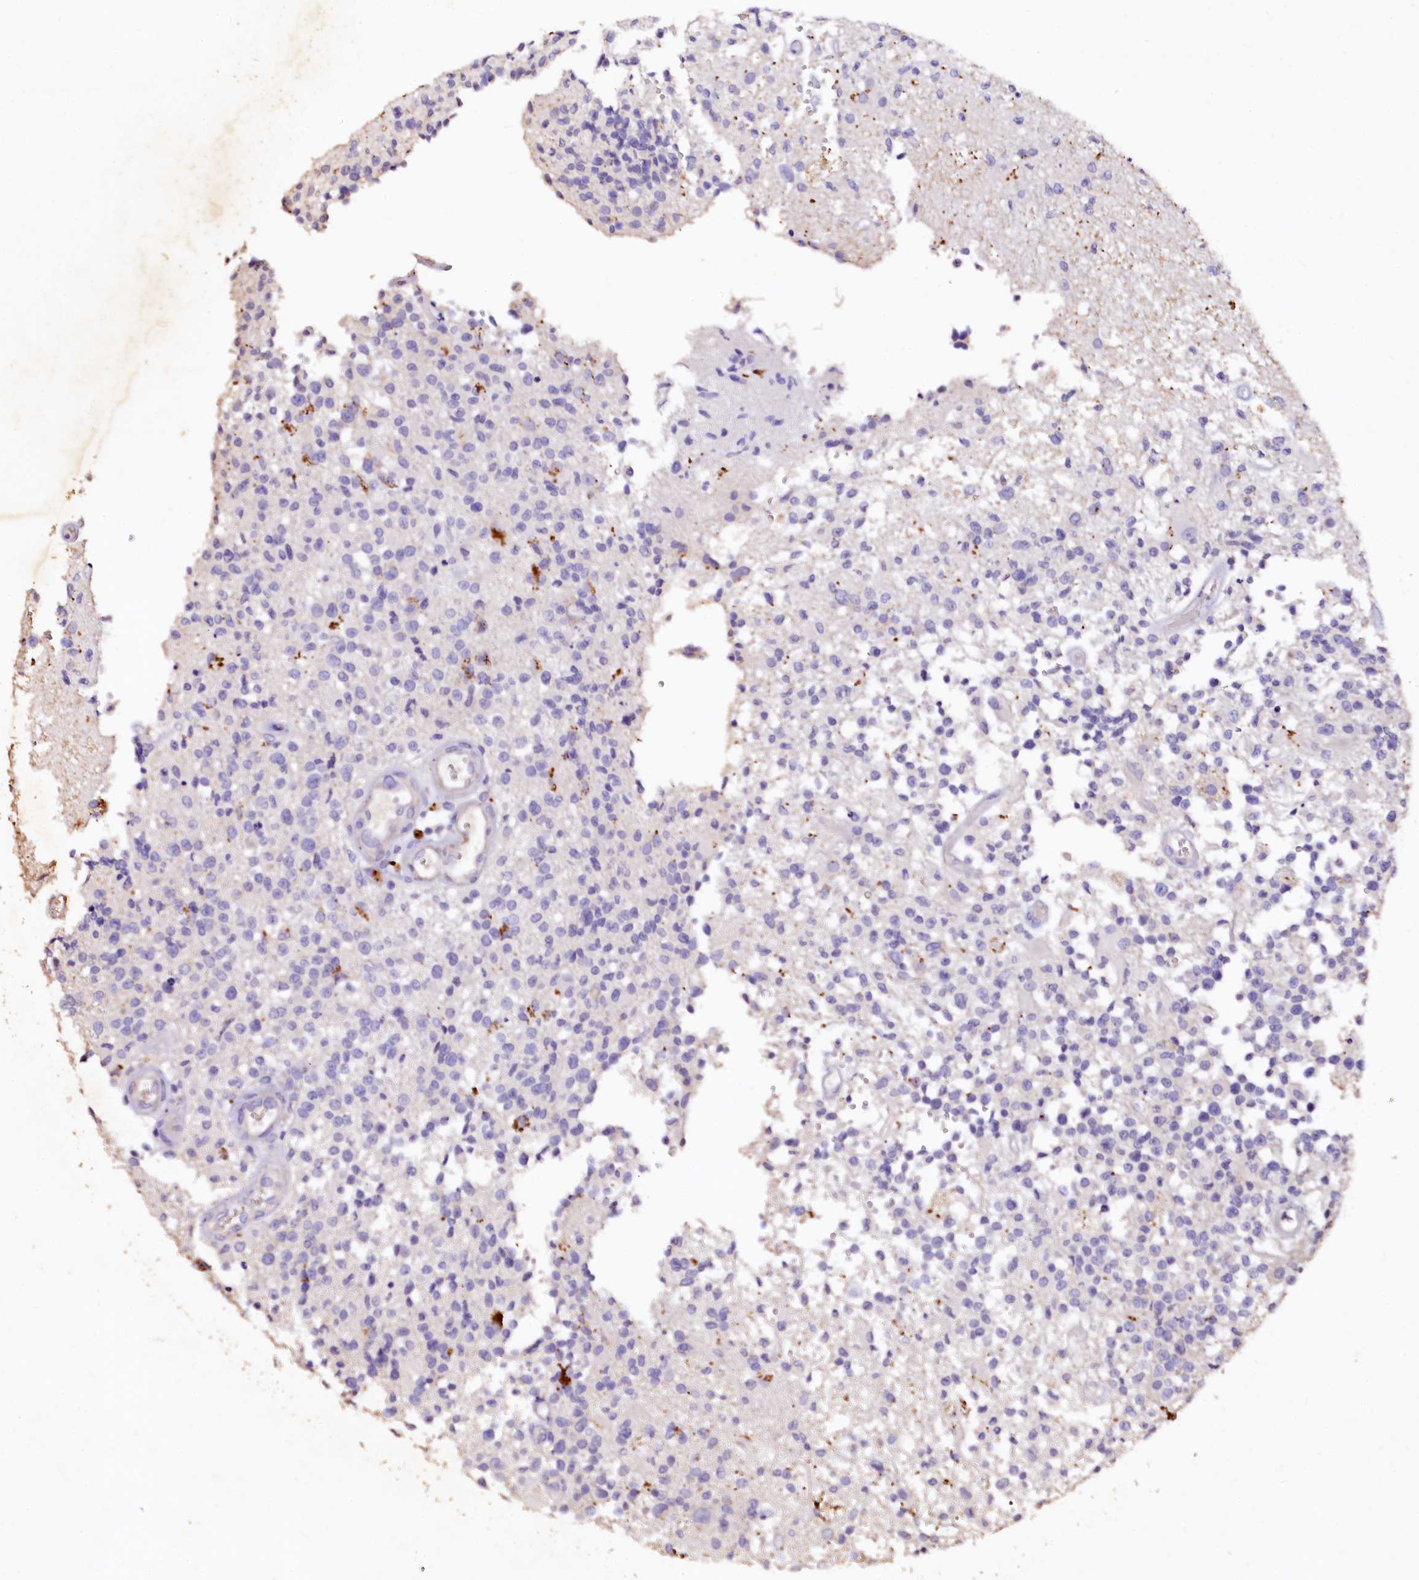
{"staining": {"intensity": "negative", "quantity": "none", "location": "none"}, "tissue": "glioma", "cell_type": "Tumor cells", "image_type": "cancer", "snomed": [{"axis": "morphology", "description": "Glioma, malignant, High grade"}, {"axis": "morphology", "description": "Glioblastoma, NOS"}, {"axis": "topography", "description": "Brain"}], "caption": "Tumor cells show no significant expression in glioblastoma. (DAB (3,3'-diaminobenzidine) immunohistochemistry, high magnification).", "gene": "VPS36", "patient": {"sex": "male", "age": 60}}